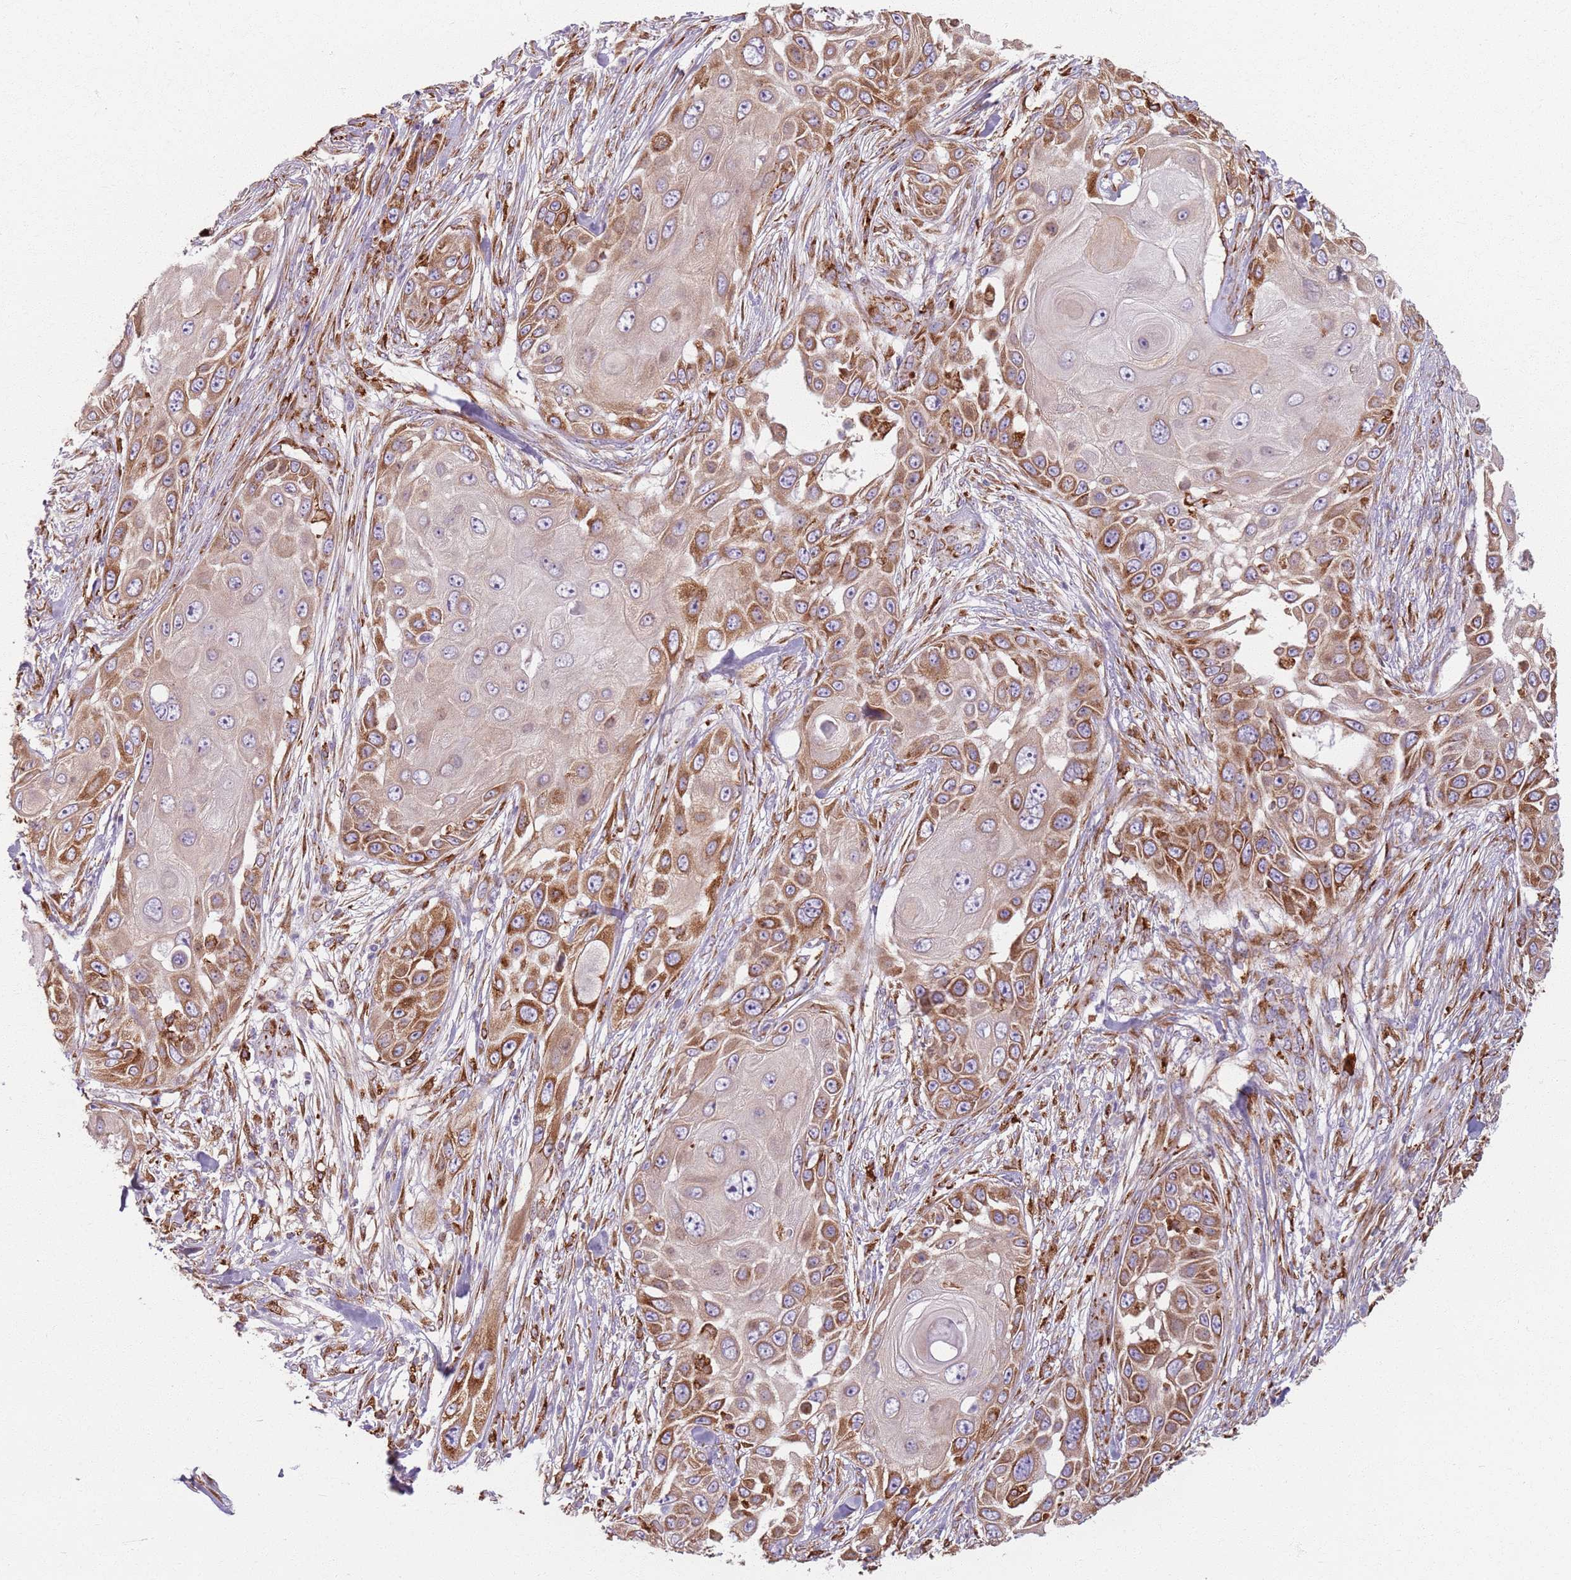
{"staining": {"intensity": "moderate", "quantity": ">75%", "location": "cytoplasmic/membranous"}, "tissue": "skin cancer", "cell_type": "Tumor cells", "image_type": "cancer", "snomed": [{"axis": "morphology", "description": "Squamous cell carcinoma, NOS"}, {"axis": "topography", "description": "Skin"}], "caption": "Tumor cells show medium levels of moderate cytoplasmic/membranous positivity in approximately >75% of cells in human skin cancer (squamous cell carcinoma).", "gene": "COLGALT1", "patient": {"sex": "female", "age": 44}}